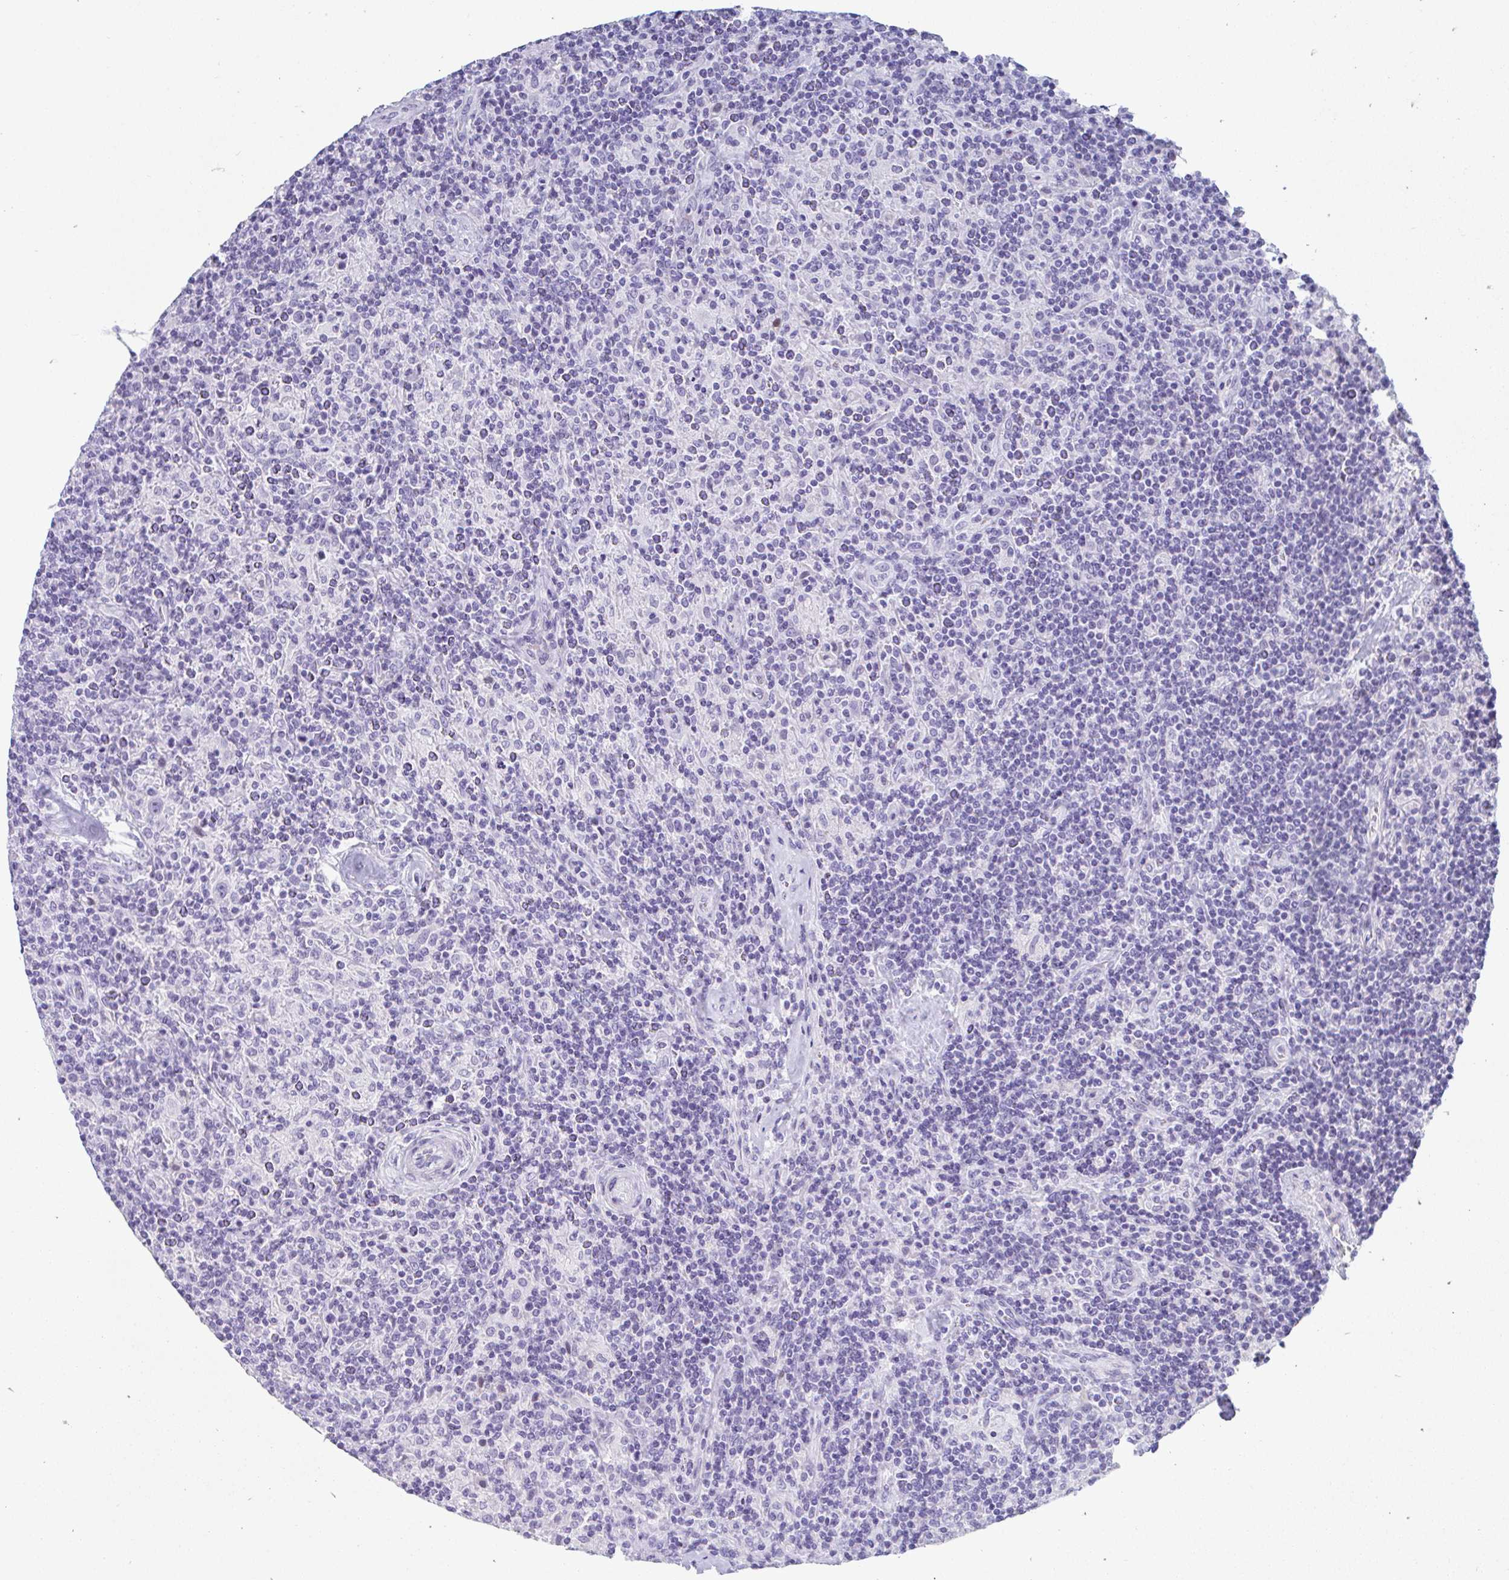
{"staining": {"intensity": "negative", "quantity": "none", "location": "none"}, "tissue": "lymphoma", "cell_type": "Tumor cells", "image_type": "cancer", "snomed": [{"axis": "morphology", "description": "Hodgkin's disease, NOS"}, {"axis": "topography", "description": "Lymph node"}], "caption": "Human lymphoma stained for a protein using immunohistochemistry exhibits no positivity in tumor cells.", "gene": "TTC30B", "patient": {"sex": "male", "age": 70}}